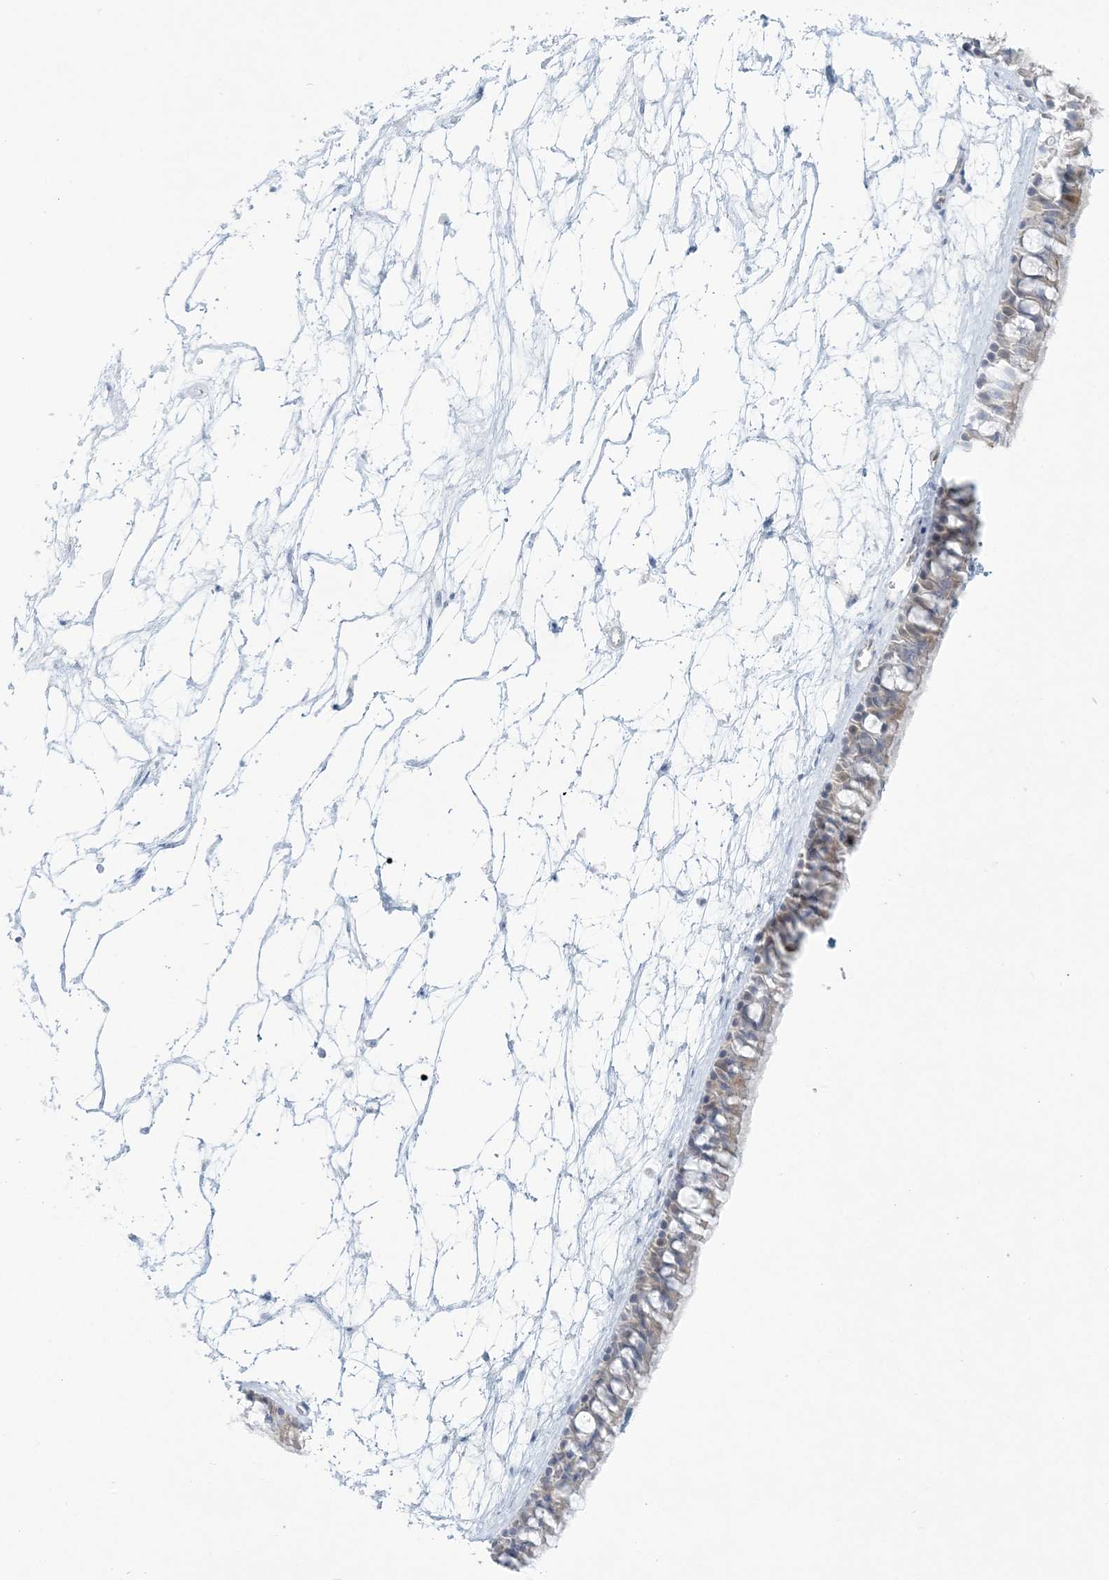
{"staining": {"intensity": "weak", "quantity": "<25%", "location": "cytoplasmic/membranous"}, "tissue": "nasopharynx", "cell_type": "Respiratory epithelial cells", "image_type": "normal", "snomed": [{"axis": "morphology", "description": "Normal tissue, NOS"}, {"axis": "topography", "description": "Nasopharynx"}], "caption": "High power microscopy histopathology image of an immunohistochemistry photomicrograph of unremarkable nasopharynx, revealing no significant expression in respiratory epithelial cells. (Stains: DAB (3,3'-diaminobenzidine) immunohistochemistry with hematoxylin counter stain, Microscopy: brightfield microscopy at high magnification).", "gene": "ENSG00000288637", "patient": {"sex": "male", "age": 64}}